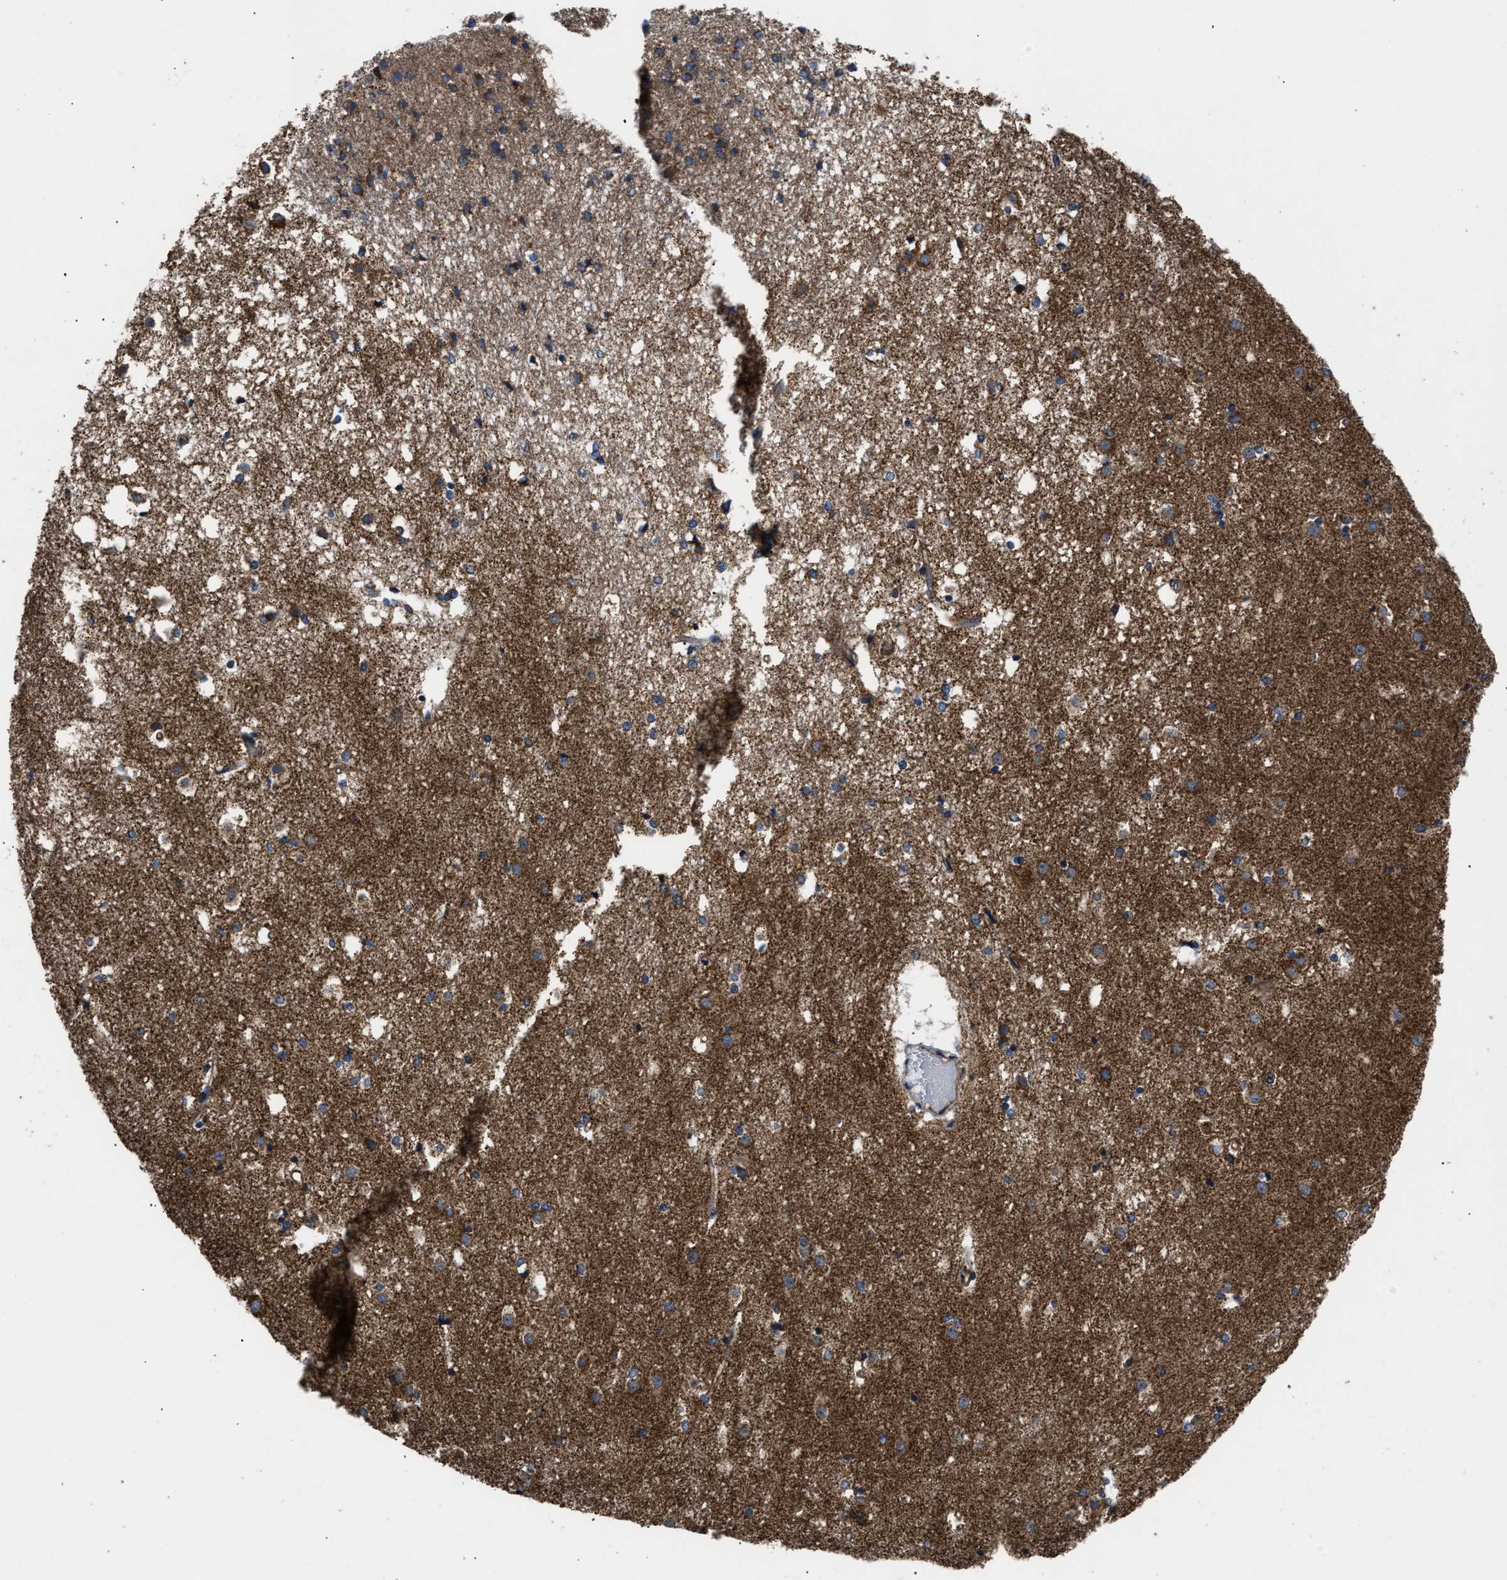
{"staining": {"intensity": "strong", "quantity": ">75%", "location": "cytoplasmic/membranous"}, "tissue": "caudate", "cell_type": "Glial cells", "image_type": "normal", "snomed": [{"axis": "morphology", "description": "Normal tissue, NOS"}, {"axis": "topography", "description": "Lateral ventricle wall"}], "caption": "Unremarkable caudate was stained to show a protein in brown. There is high levels of strong cytoplasmic/membranous positivity in approximately >75% of glial cells. Nuclei are stained in blue.", "gene": "OPTN", "patient": {"sex": "male", "age": 45}}